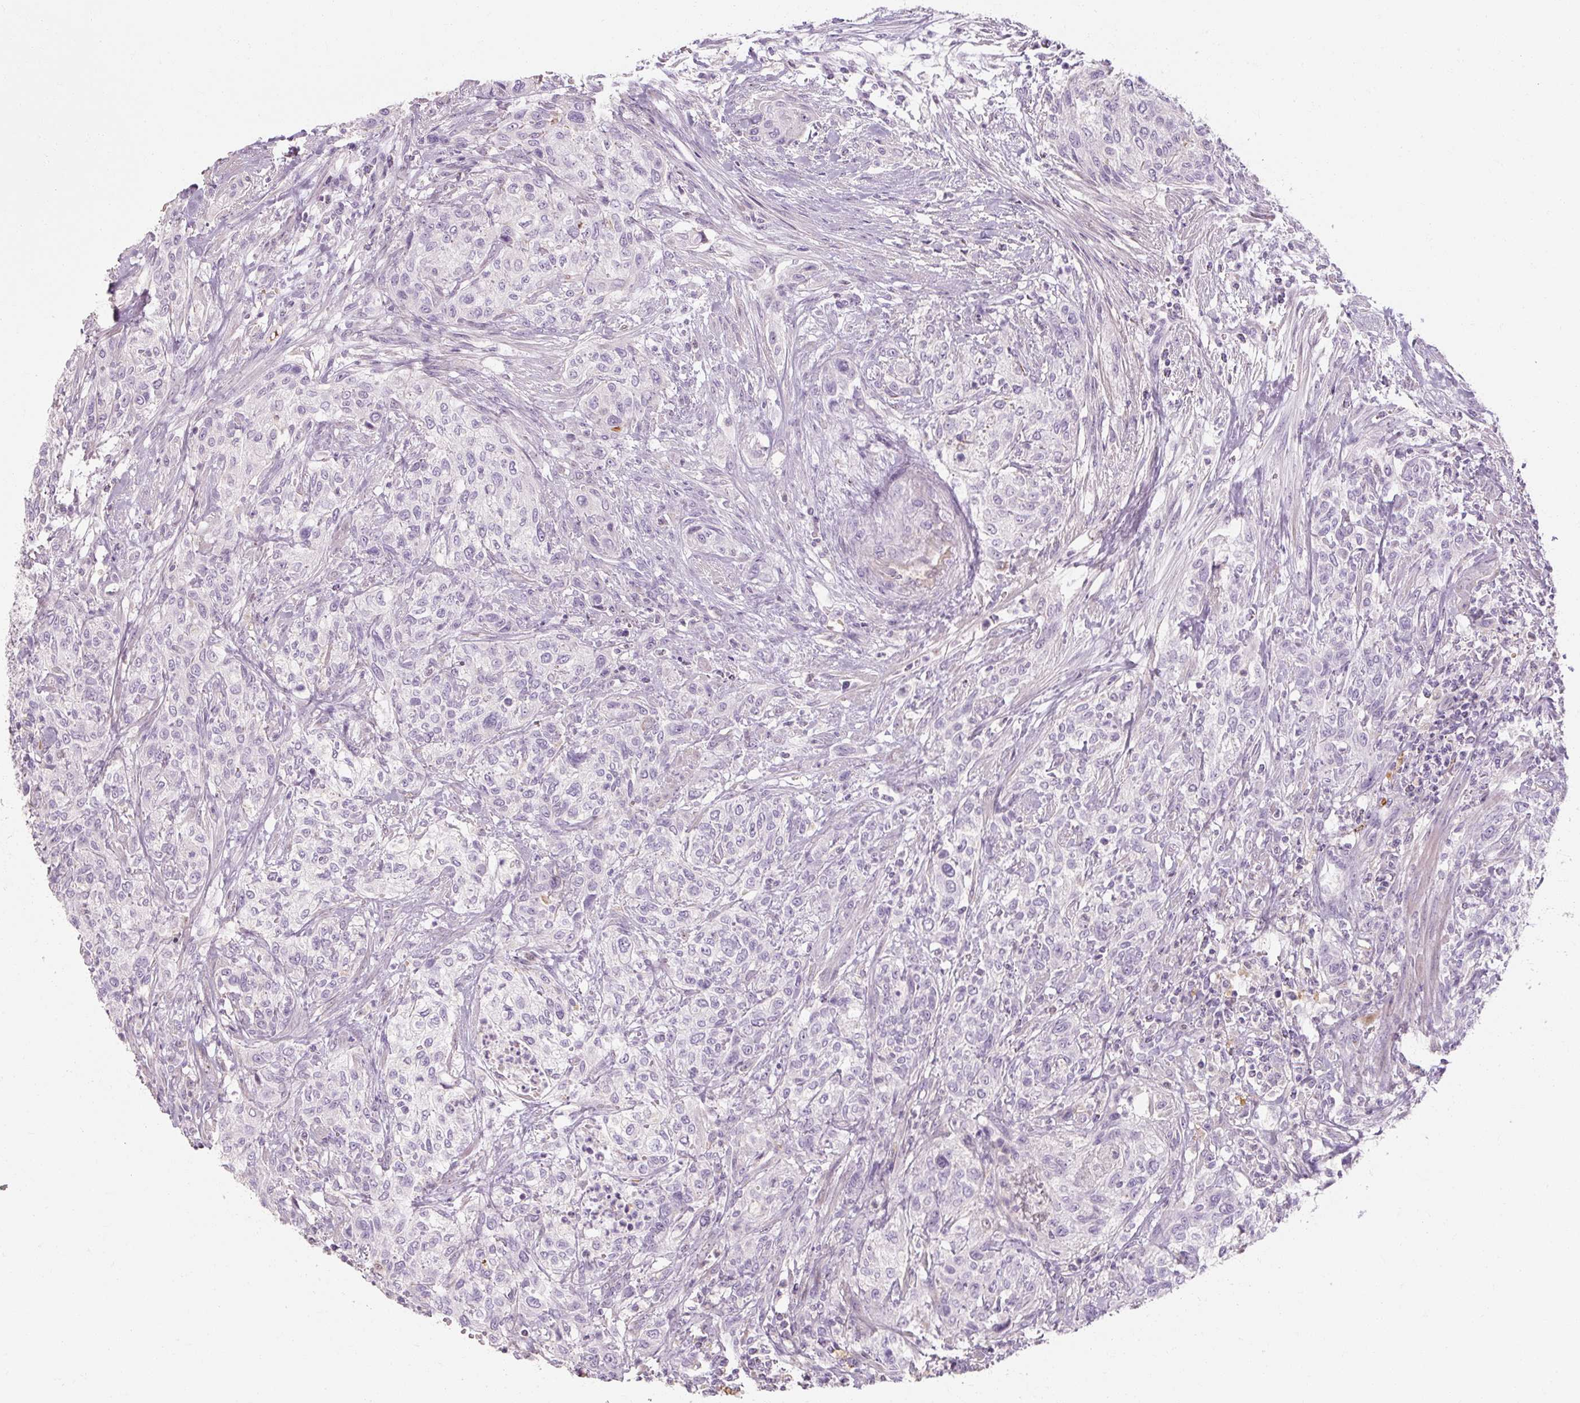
{"staining": {"intensity": "negative", "quantity": "none", "location": "none"}, "tissue": "urothelial cancer", "cell_type": "Tumor cells", "image_type": "cancer", "snomed": [{"axis": "morphology", "description": "Normal tissue, NOS"}, {"axis": "morphology", "description": "Urothelial carcinoma, NOS"}, {"axis": "topography", "description": "Urinary bladder"}, {"axis": "topography", "description": "Peripheral nerve tissue"}], "caption": "This micrograph is of urothelial cancer stained with IHC to label a protein in brown with the nuclei are counter-stained blue. There is no positivity in tumor cells.", "gene": "NFE2L3", "patient": {"sex": "male", "age": 35}}